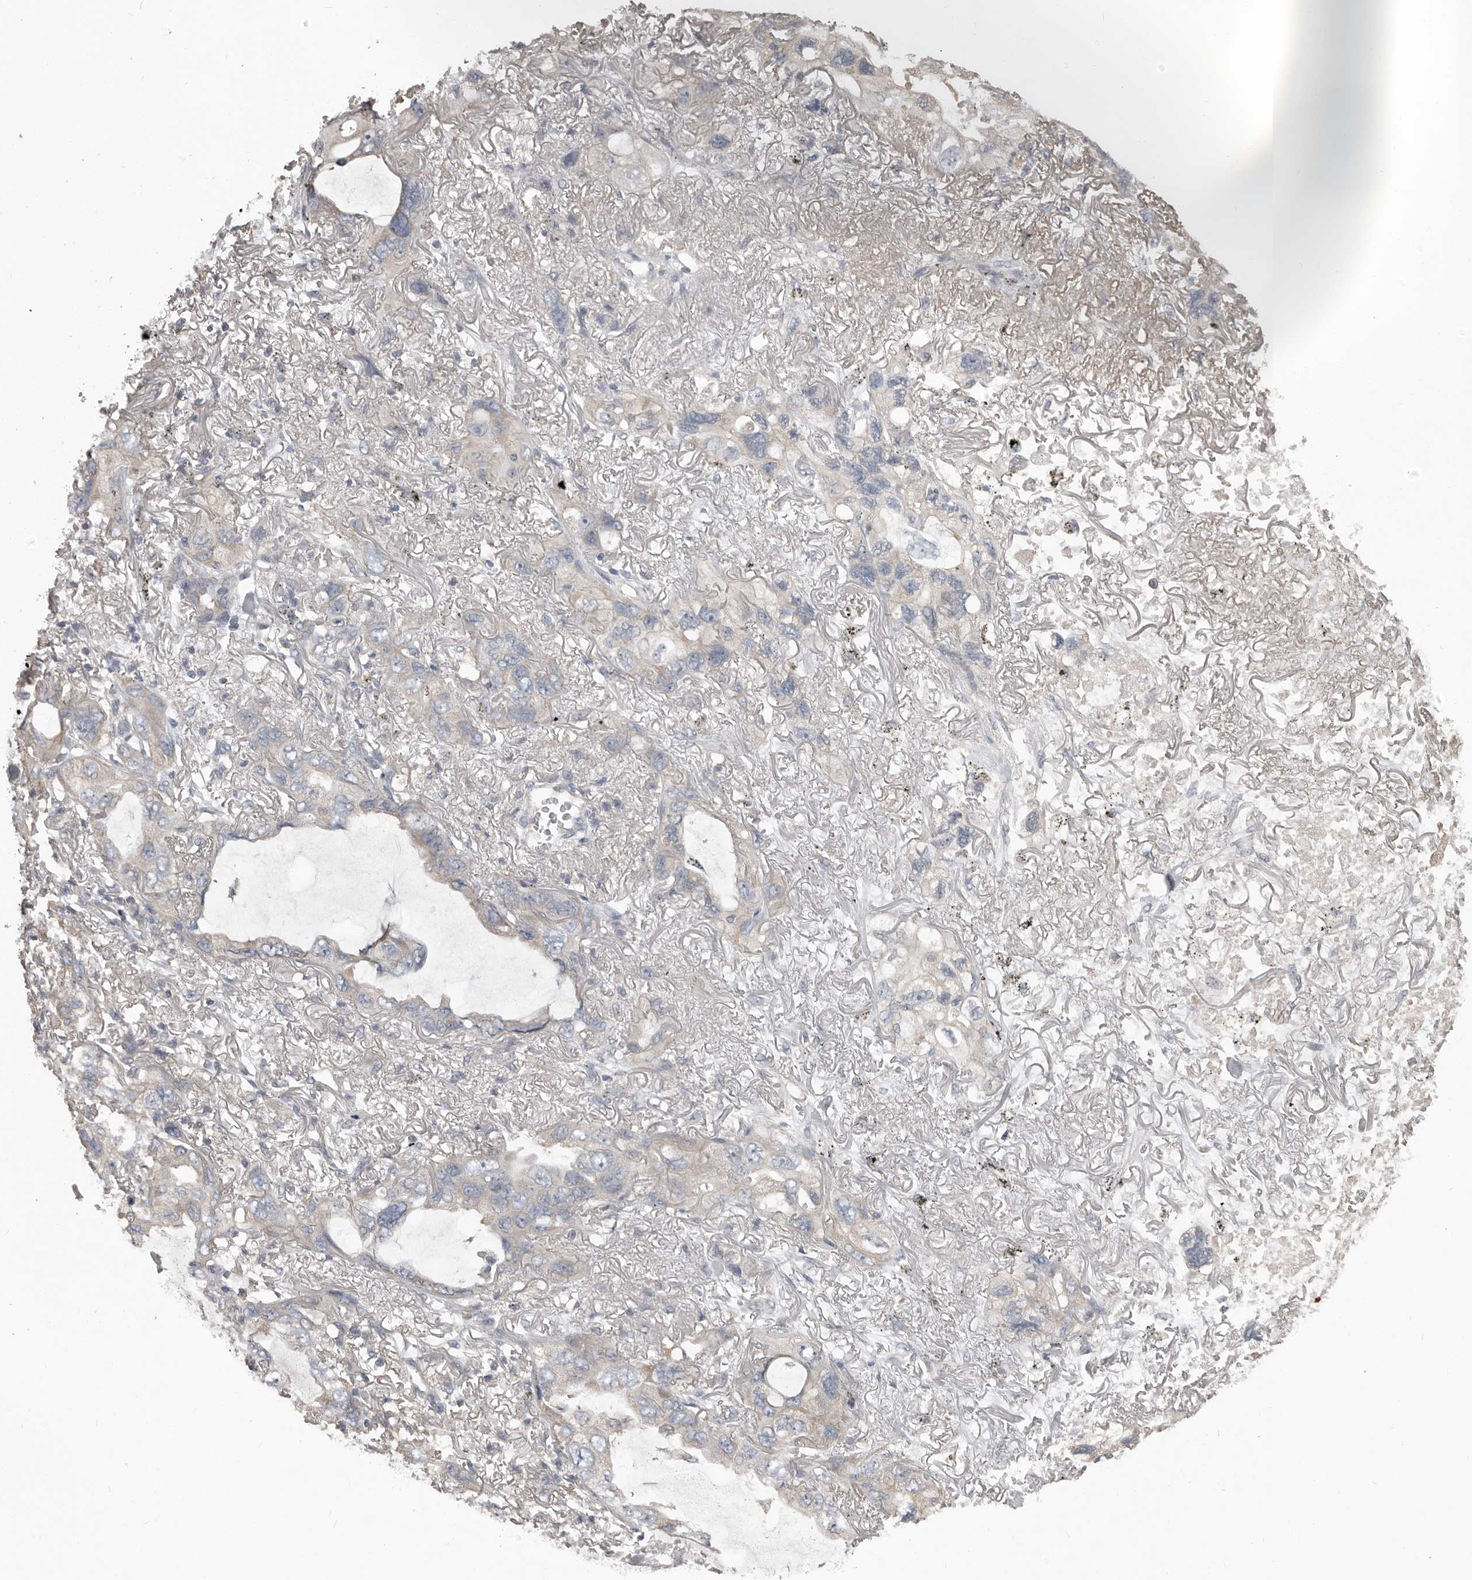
{"staining": {"intensity": "negative", "quantity": "none", "location": "none"}, "tissue": "lung cancer", "cell_type": "Tumor cells", "image_type": "cancer", "snomed": [{"axis": "morphology", "description": "Squamous cell carcinoma, NOS"}, {"axis": "topography", "description": "Lung"}], "caption": "DAB (3,3'-diaminobenzidine) immunohistochemical staining of lung cancer (squamous cell carcinoma) exhibits no significant positivity in tumor cells.", "gene": "CA6", "patient": {"sex": "female", "age": 73}}